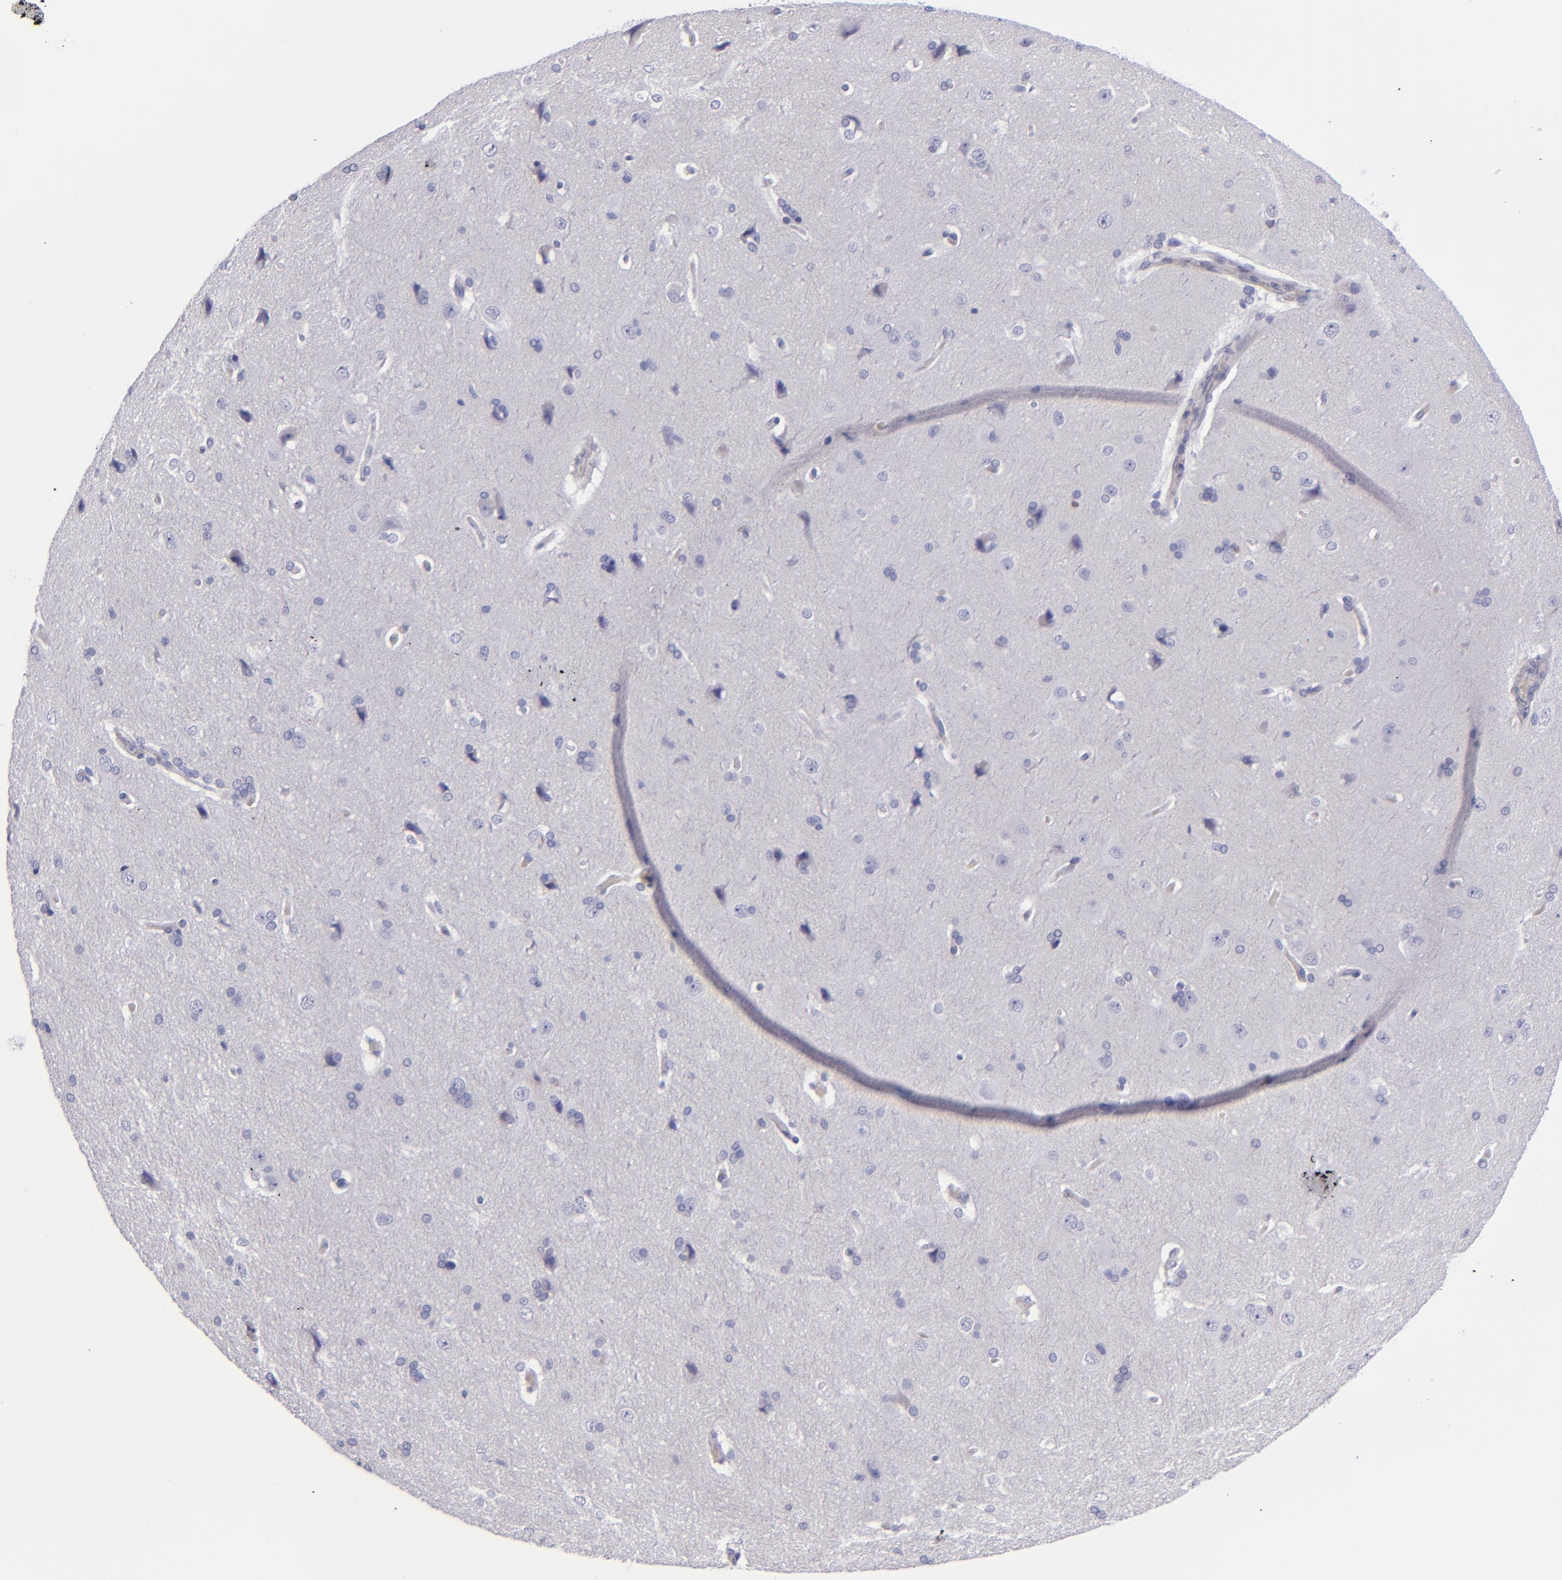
{"staining": {"intensity": "negative", "quantity": "none", "location": "none"}, "tissue": "cerebral cortex", "cell_type": "Endothelial cells", "image_type": "normal", "snomed": [{"axis": "morphology", "description": "Normal tissue, NOS"}, {"axis": "topography", "description": "Cerebral cortex"}], "caption": "IHC of benign human cerebral cortex displays no staining in endothelial cells.", "gene": "CD22", "patient": {"sex": "female", "age": 45}}